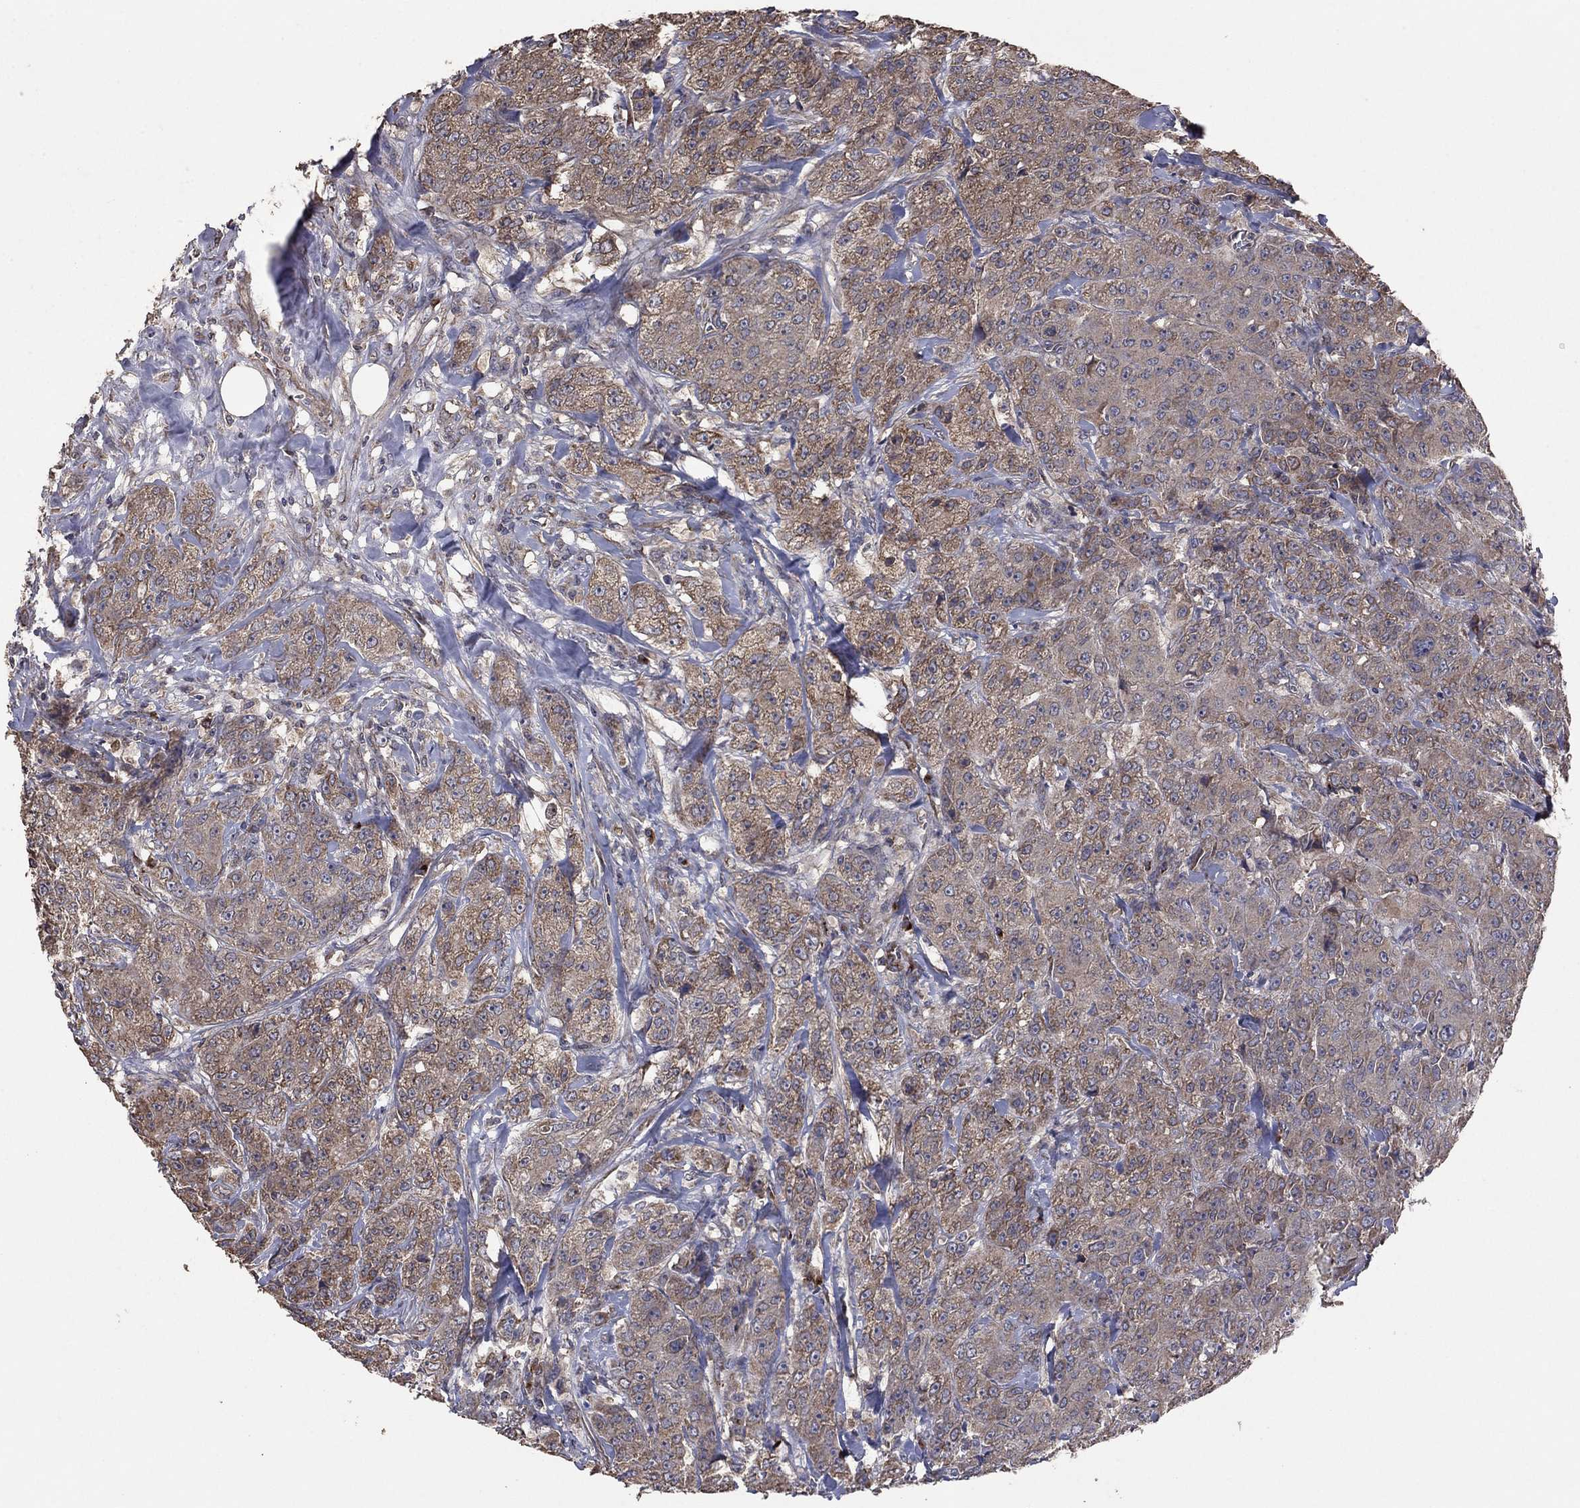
{"staining": {"intensity": "weak", "quantity": "25%-75%", "location": "cytoplasmic/membranous"}, "tissue": "breast cancer", "cell_type": "Tumor cells", "image_type": "cancer", "snomed": [{"axis": "morphology", "description": "Duct carcinoma"}, {"axis": "topography", "description": "Breast"}], "caption": "A high-resolution image shows immunohistochemistry staining of breast invasive ductal carcinoma, which demonstrates weak cytoplasmic/membranous expression in about 25%-75% of tumor cells. (IHC, brightfield microscopy, high magnification).", "gene": "FLT4", "patient": {"sex": "female", "age": 43}}